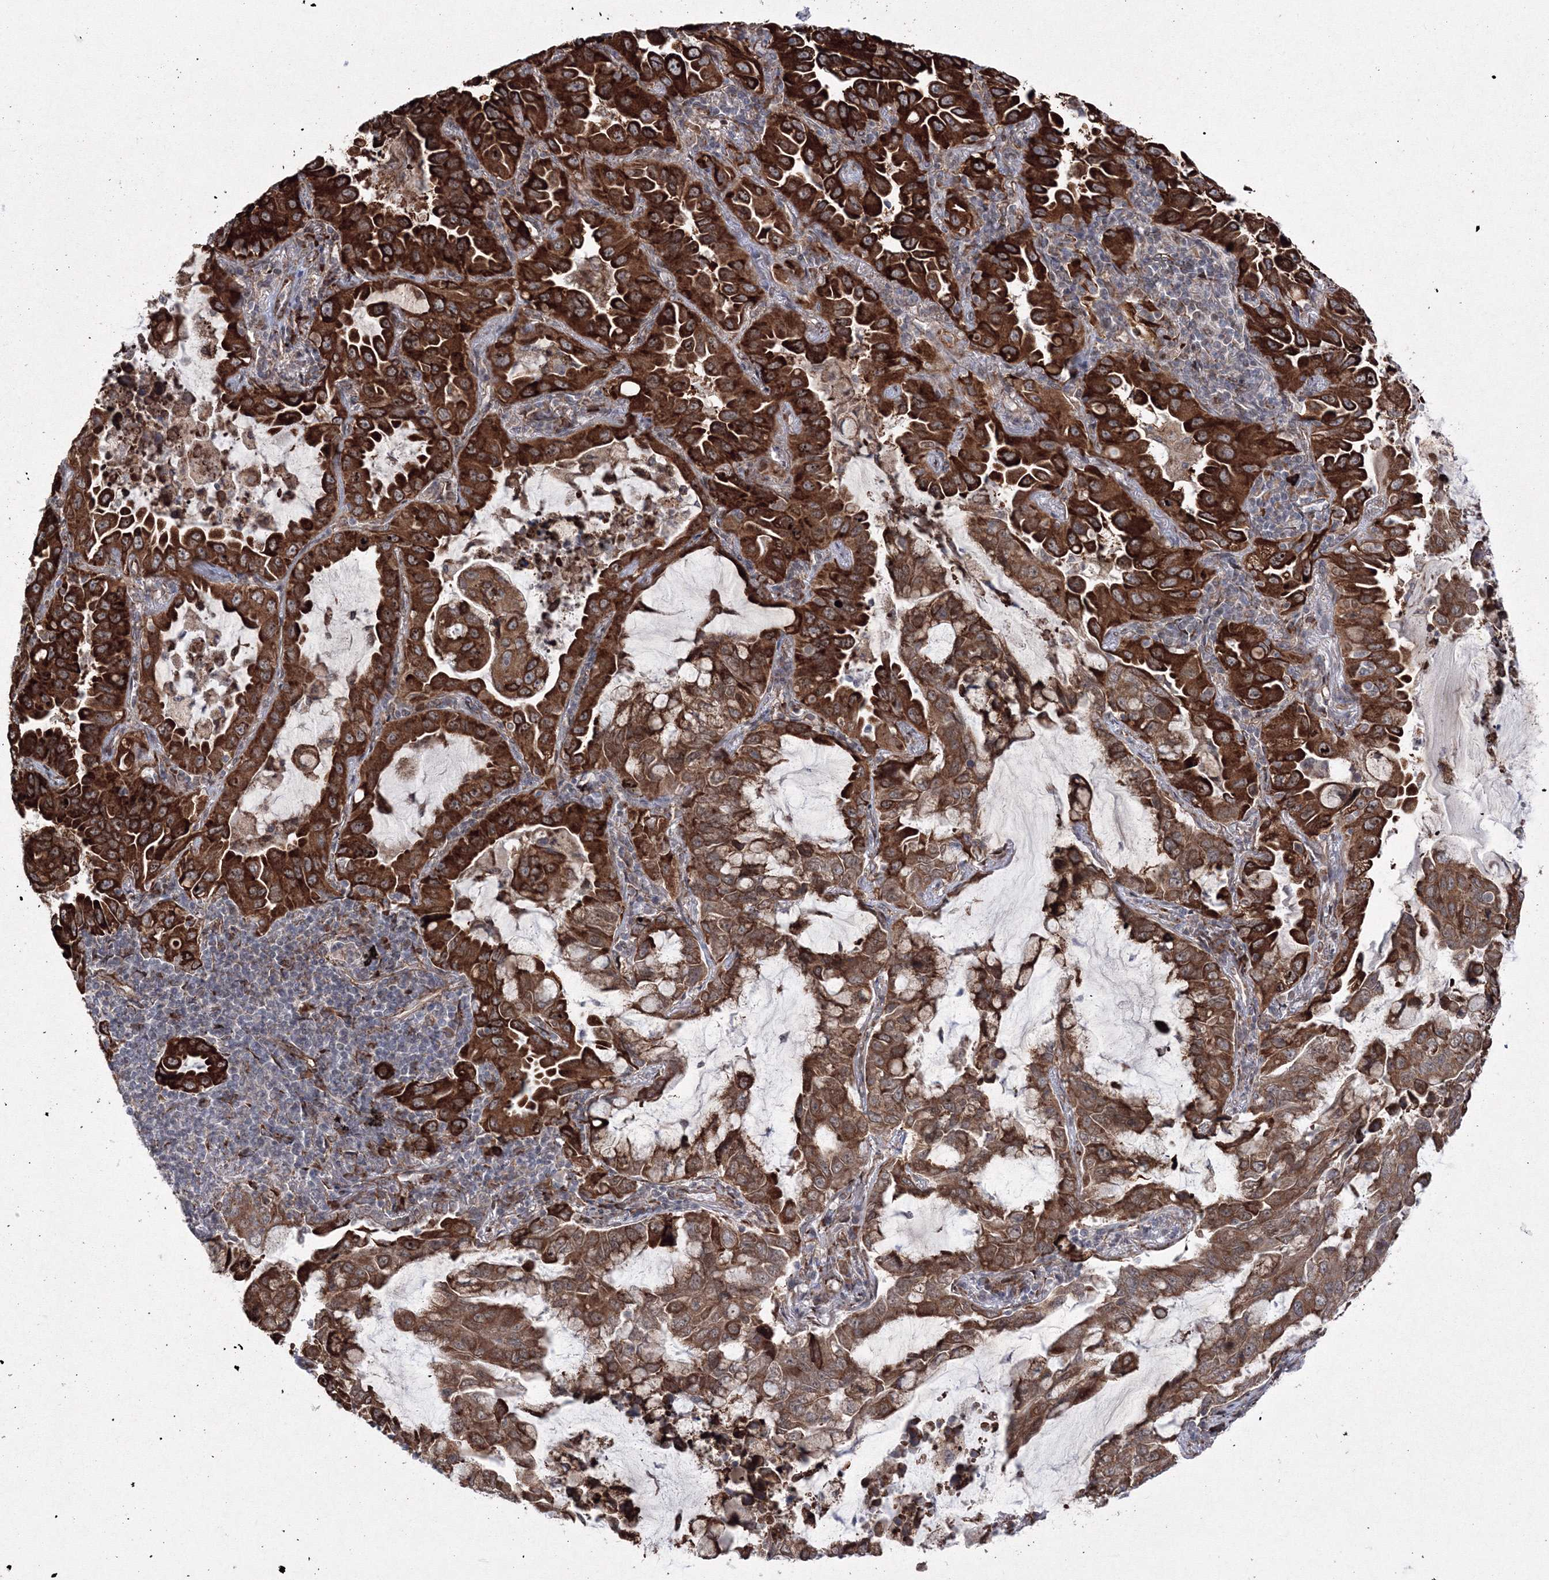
{"staining": {"intensity": "strong", "quantity": ">75%", "location": "cytoplasmic/membranous"}, "tissue": "lung cancer", "cell_type": "Tumor cells", "image_type": "cancer", "snomed": [{"axis": "morphology", "description": "Adenocarcinoma, NOS"}, {"axis": "topography", "description": "Lung"}], "caption": "A high amount of strong cytoplasmic/membranous expression is seen in about >75% of tumor cells in lung adenocarcinoma tissue. (DAB IHC, brown staining for protein, blue staining for nuclei).", "gene": "EFCAB12", "patient": {"sex": "male", "age": 64}}